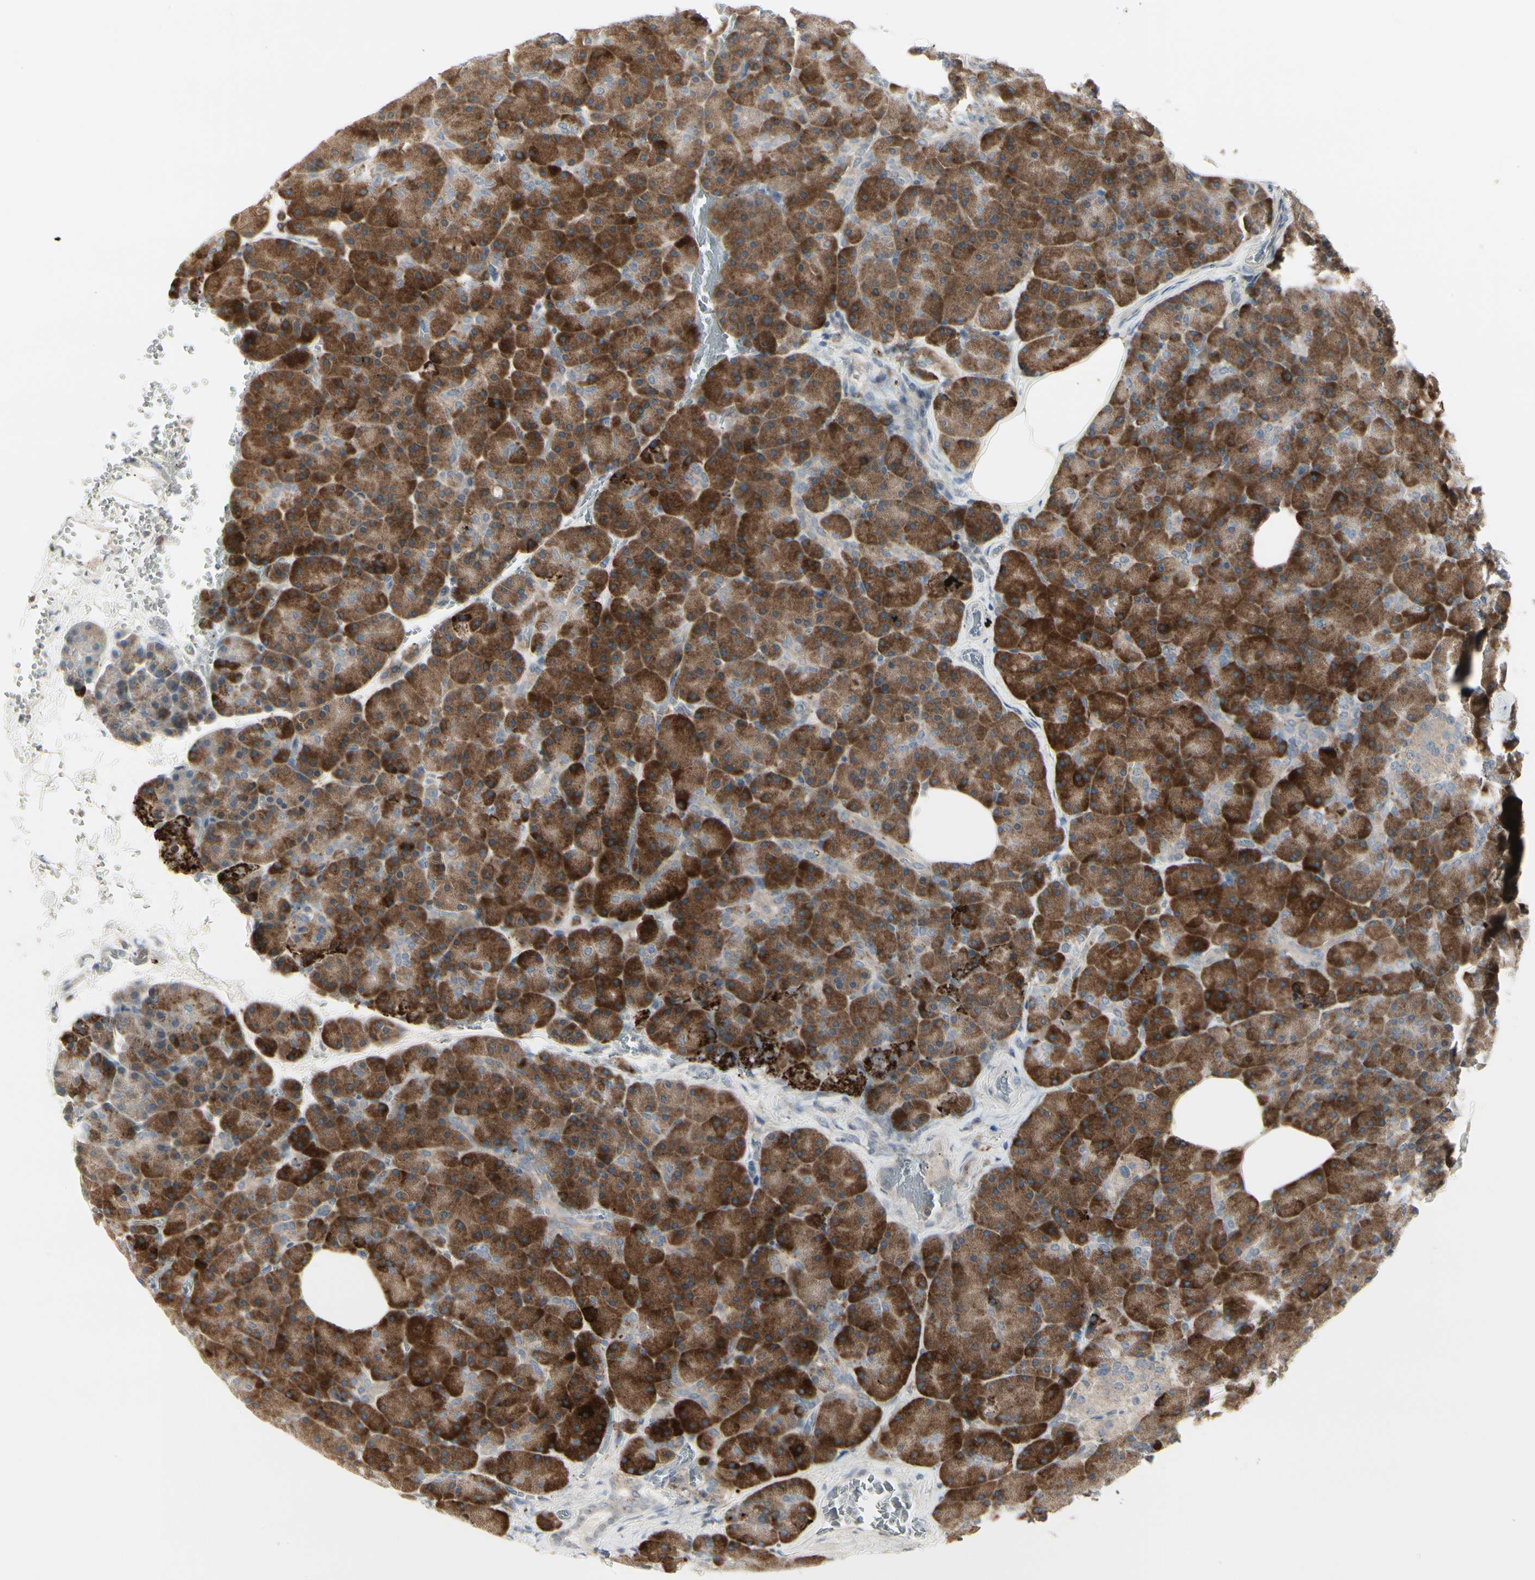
{"staining": {"intensity": "strong", "quantity": ">75%", "location": "cytoplasmic/membranous"}, "tissue": "pancreas", "cell_type": "Exocrine glandular cells", "image_type": "normal", "snomed": [{"axis": "morphology", "description": "Normal tissue, NOS"}, {"axis": "topography", "description": "Pancreas"}], "caption": "A high amount of strong cytoplasmic/membranous staining is identified in about >75% of exocrine glandular cells in normal pancreas.", "gene": "GRN", "patient": {"sex": "female", "age": 35}}